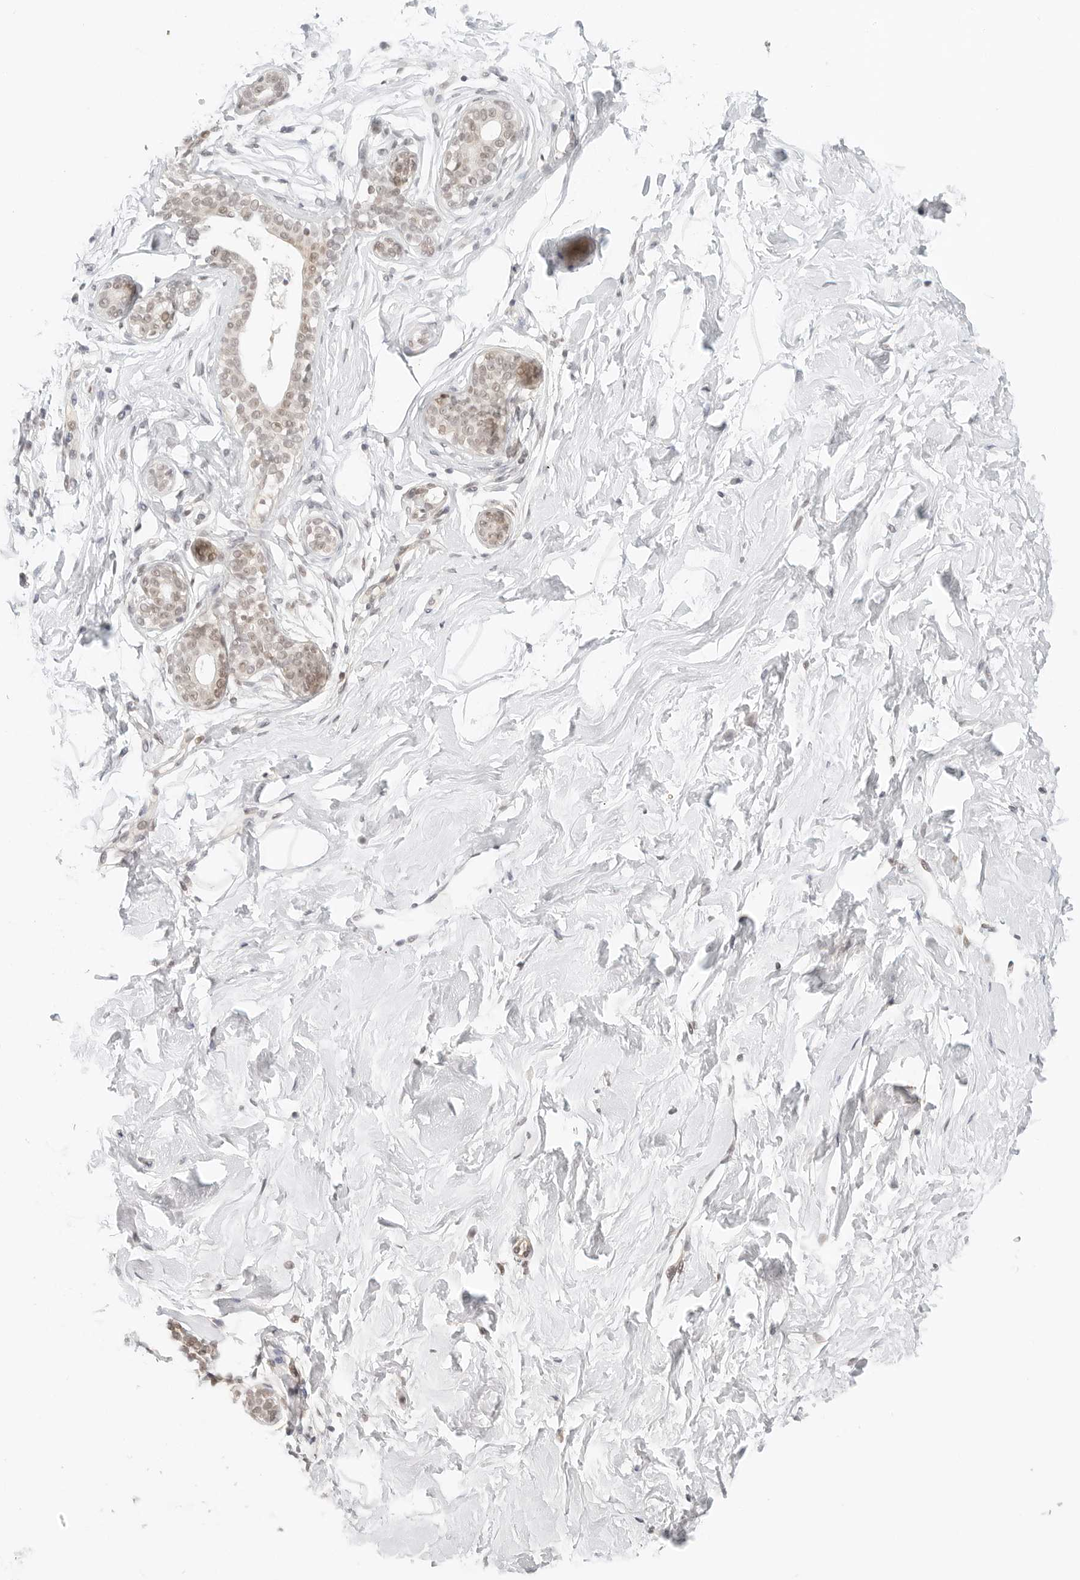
{"staining": {"intensity": "negative", "quantity": "none", "location": "none"}, "tissue": "breast", "cell_type": "Adipocytes", "image_type": "normal", "snomed": [{"axis": "morphology", "description": "Normal tissue, NOS"}, {"axis": "morphology", "description": "Adenoma, NOS"}, {"axis": "topography", "description": "Breast"}], "caption": "A histopathology image of human breast is negative for staining in adipocytes. (DAB (3,3'-diaminobenzidine) immunohistochemistry (IHC) with hematoxylin counter stain).", "gene": "NEO1", "patient": {"sex": "female", "age": 23}}